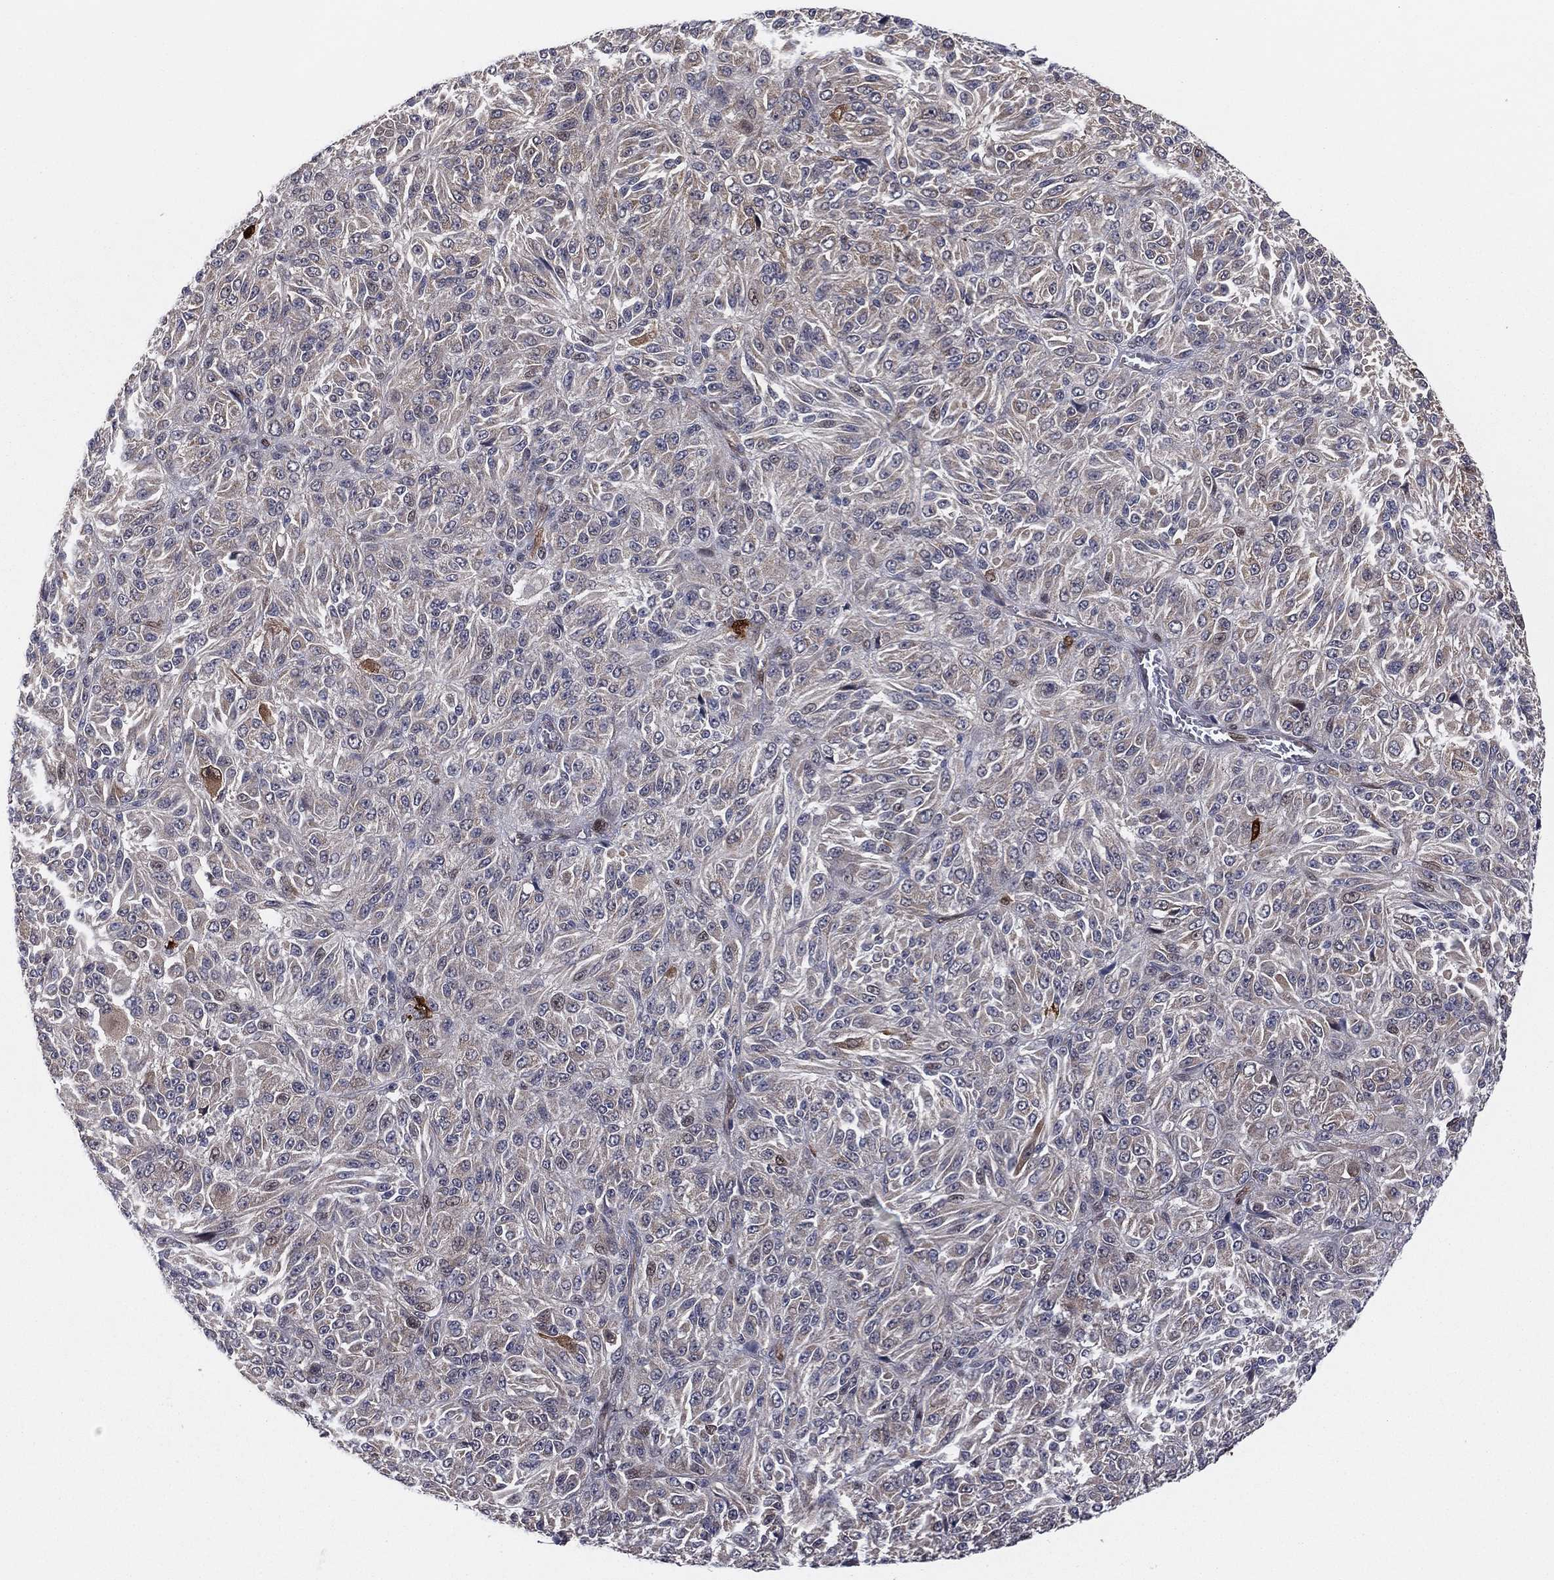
{"staining": {"intensity": "negative", "quantity": "none", "location": "none"}, "tissue": "melanoma", "cell_type": "Tumor cells", "image_type": "cancer", "snomed": [{"axis": "morphology", "description": "Malignant melanoma, Metastatic site"}, {"axis": "topography", "description": "Brain"}], "caption": "This is an immunohistochemistry photomicrograph of human malignant melanoma (metastatic site). There is no positivity in tumor cells.", "gene": "SNCG", "patient": {"sex": "female", "age": 56}}